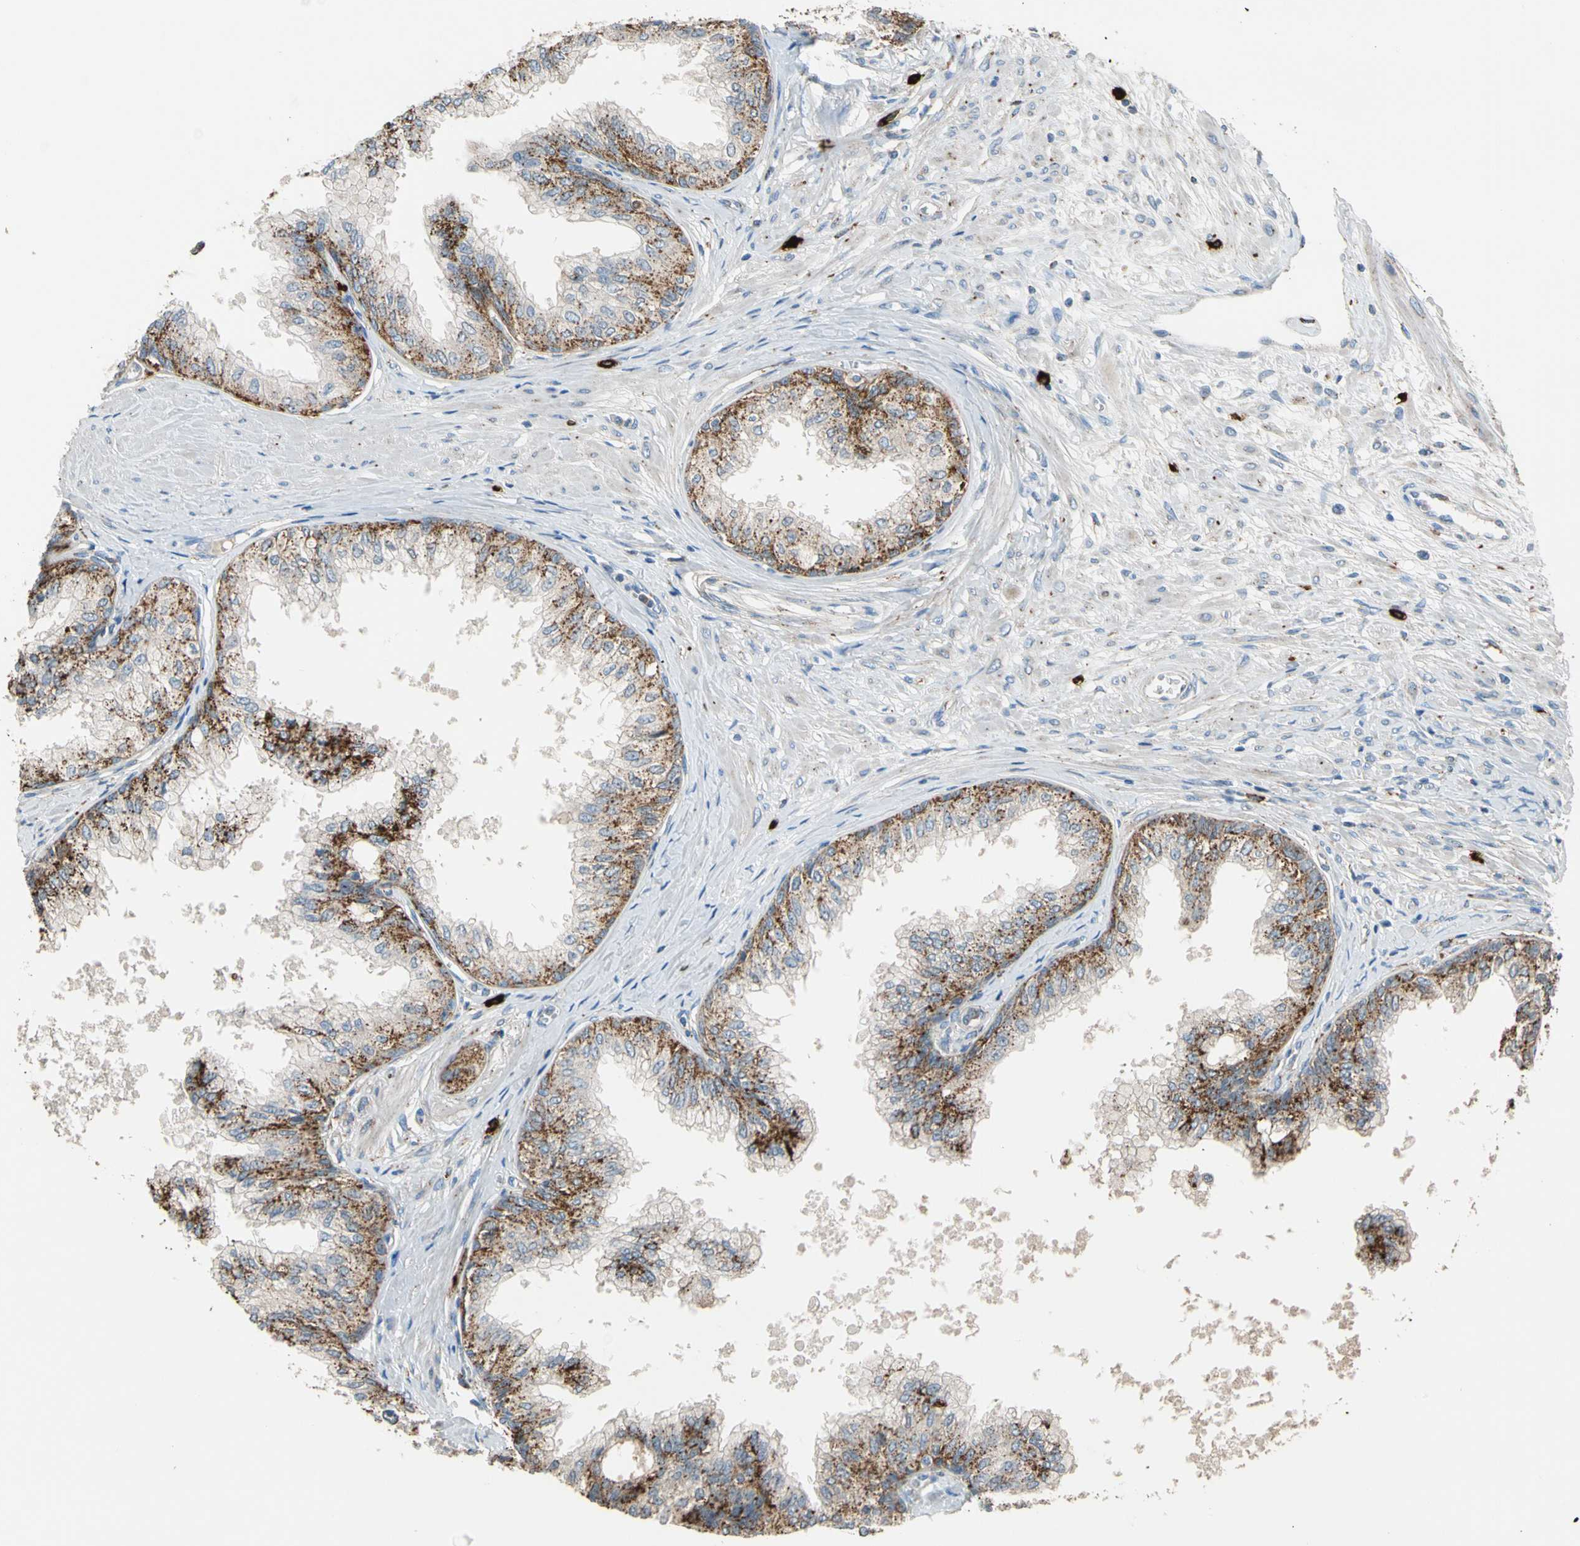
{"staining": {"intensity": "strong", "quantity": "25%-75%", "location": "cytoplasmic/membranous"}, "tissue": "prostate", "cell_type": "Glandular cells", "image_type": "normal", "snomed": [{"axis": "morphology", "description": "Normal tissue, NOS"}, {"axis": "topography", "description": "Prostate"}, {"axis": "topography", "description": "Seminal veicle"}], "caption": "Benign prostate was stained to show a protein in brown. There is high levels of strong cytoplasmic/membranous positivity in about 25%-75% of glandular cells. (Brightfield microscopy of DAB IHC at high magnification).", "gene": "GM2A", "patient": {"sex": "male", "age": 60}}